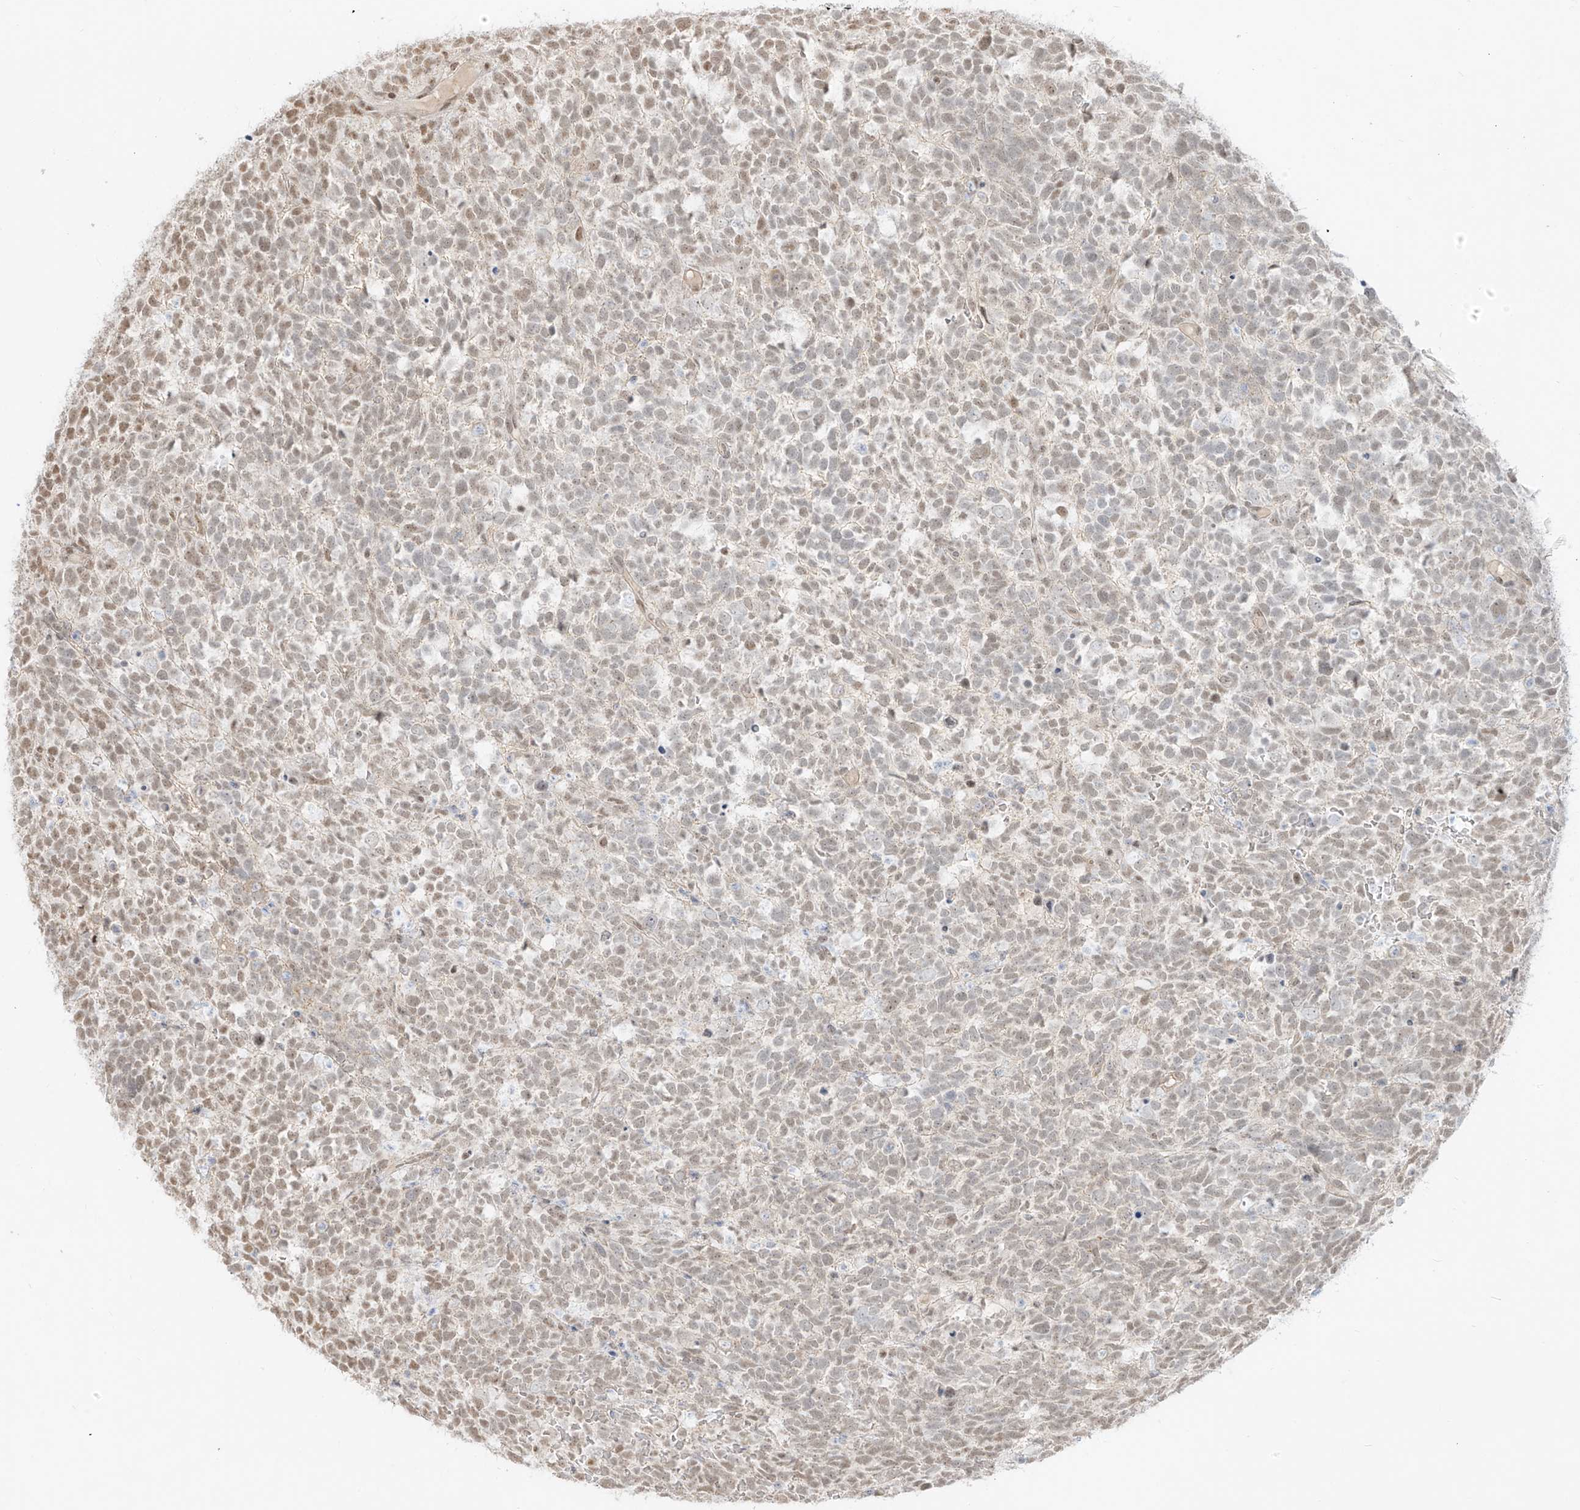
{"staining": {"intensity": "weak", "quantity": "25%-75%", "location": "nuclear"}, "tissue": "urothelial cancer", "cell_type": "Tumor cells", "image_type": "cancer", "snomed": [{"axis": "morphology", "description": "Urothelial carcinoma, High grade"}, {"axis": "topography", "description": "Urinary bladder"}], "caption": "Immunohistochemistry micrograph of human urothelial carcinoma (high-grade) stained for a protein (brown), which exhibits low levels of weak nuclear positivity in about 25%-75% of tumor cells.", "gene": "NHSL1", "patient": {"sex": "female", "age": 82}}